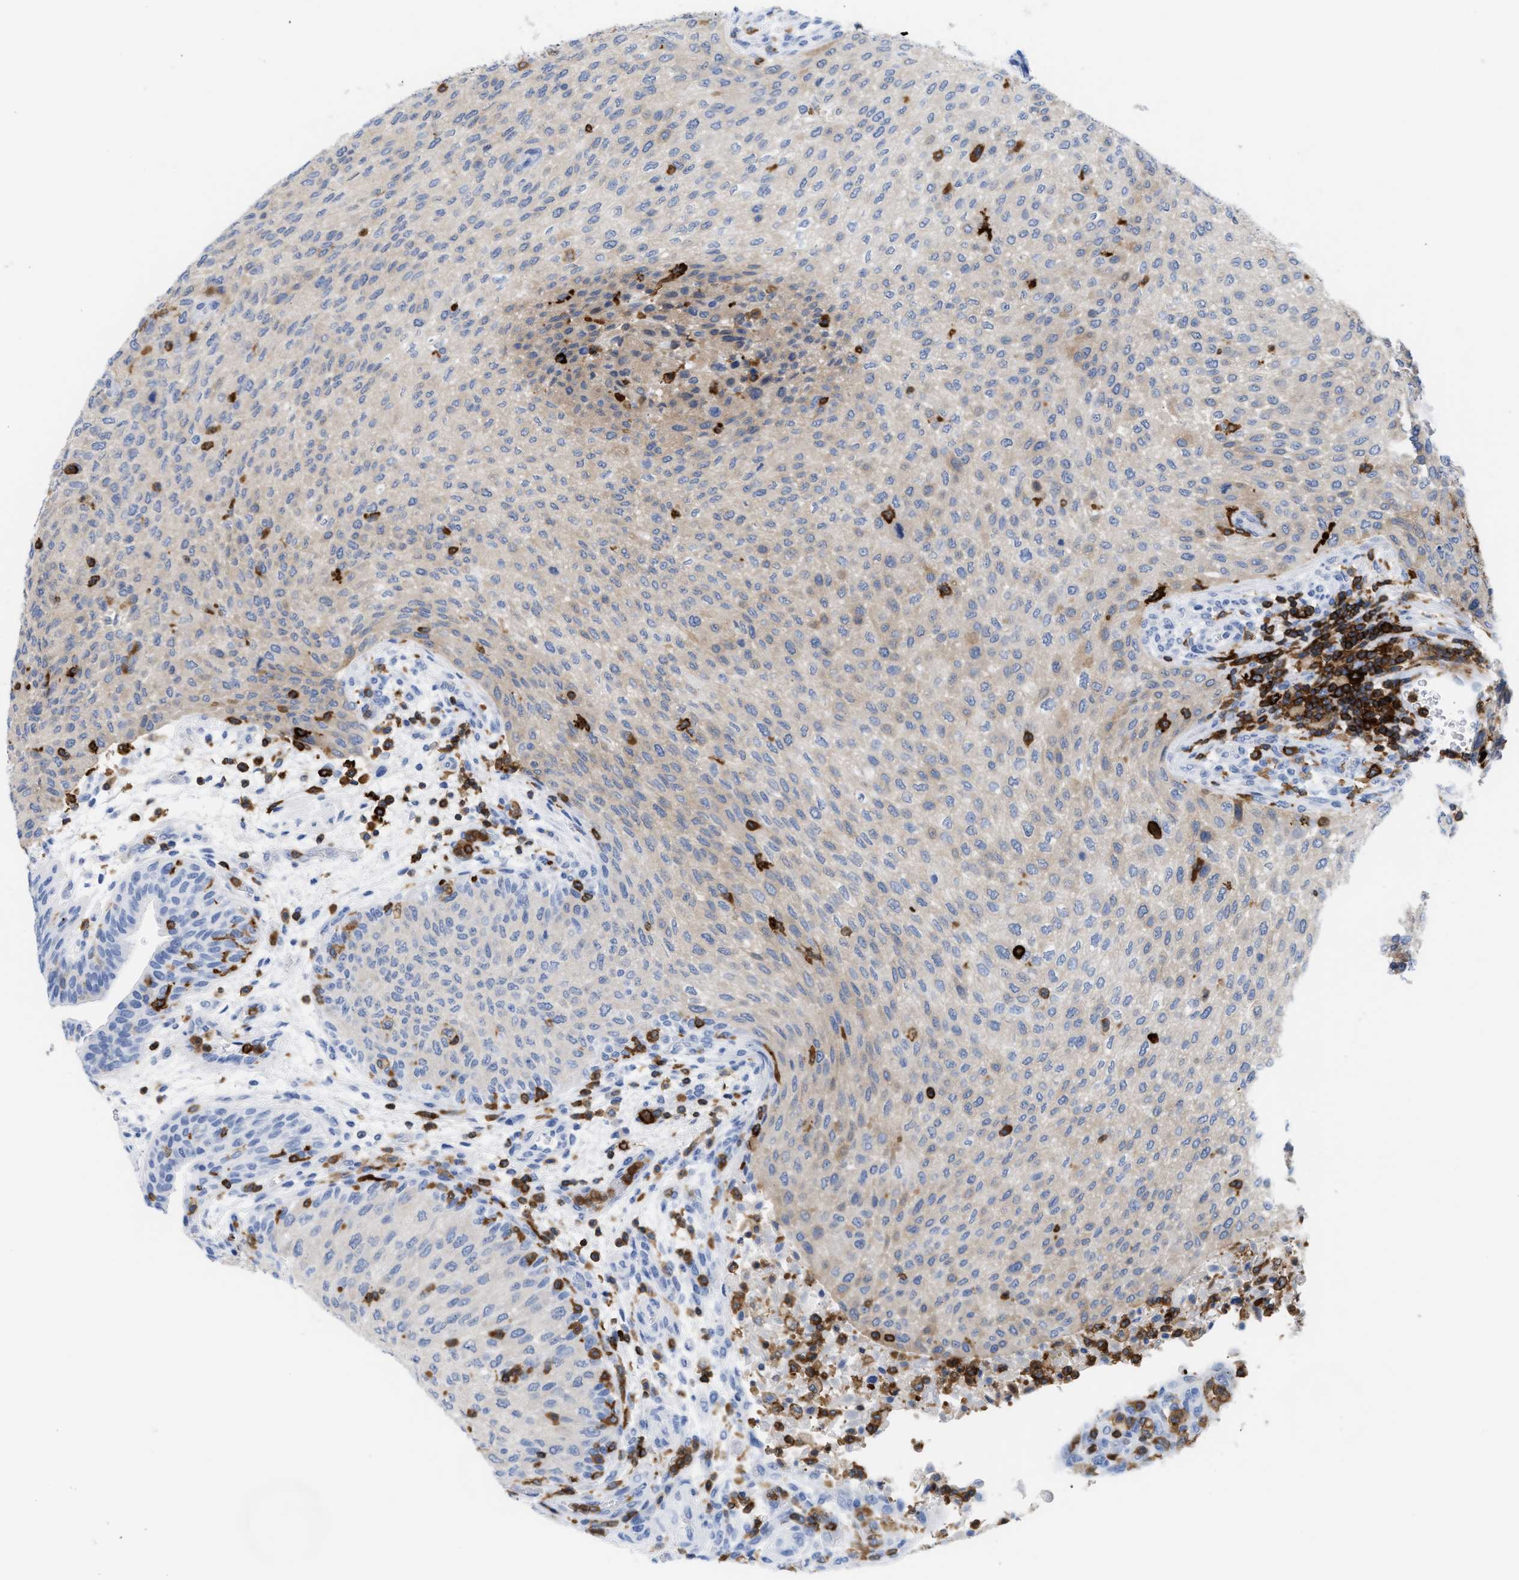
{"staining": {"intensity": "negative", "quantity": "none", "location": "none"}, "tissue": "urothelial cancer", "cell_type": "Tumor cells", "image_type": "cancer", "snomed": [{"axis": "morphology", "description": "Urothelial carcinoma, Low grade"}, {"axis": "morphology", "description": "Urothelial carcinoma, High grade"}, {"axis": "topography", "description": "Urinary bladder"}], "caption": "Urothelial cancer was stained to show a protein in brown. There is no significant positivity in tumor cells.", "gene": "LCP1", "patient": {"sex": "male", "age": 35}}